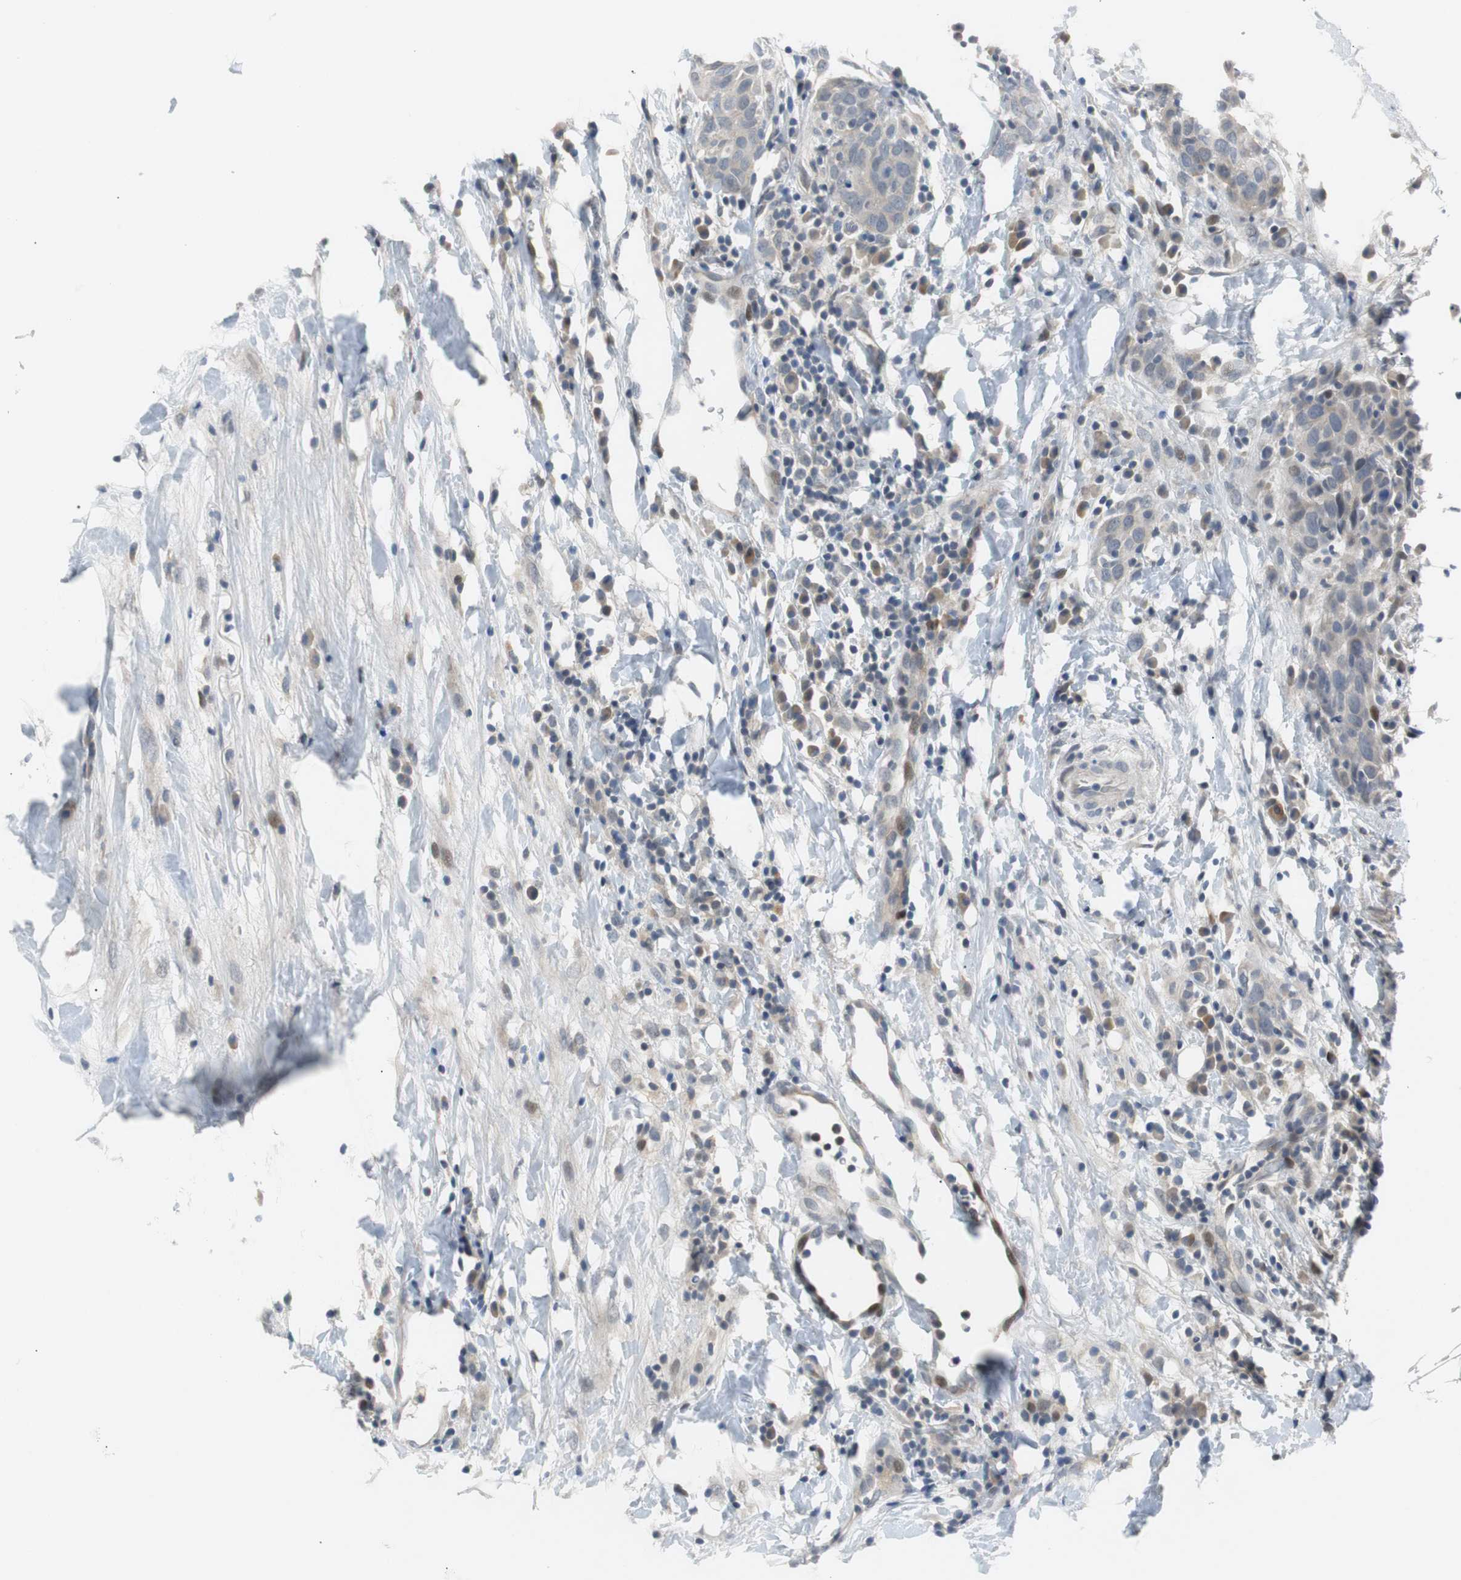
{"staining": {"intensity": "weak", "quantity": "<25%", "location": "cytoplasmic/membranous"}, "tissue": "breast cancer", "cell_type": "Tumor cells", "image_type": "cancer", "snomed": [{"axis": "morphology", "description": "Duct carcinoma"}, {"axis": "topography", "description": "Breast"}], "caption": "Tumor cells show no significant protein expression in breast cancer.", "gene": "MAP2K4", "patient": {"sex": "female", "age": 37}}